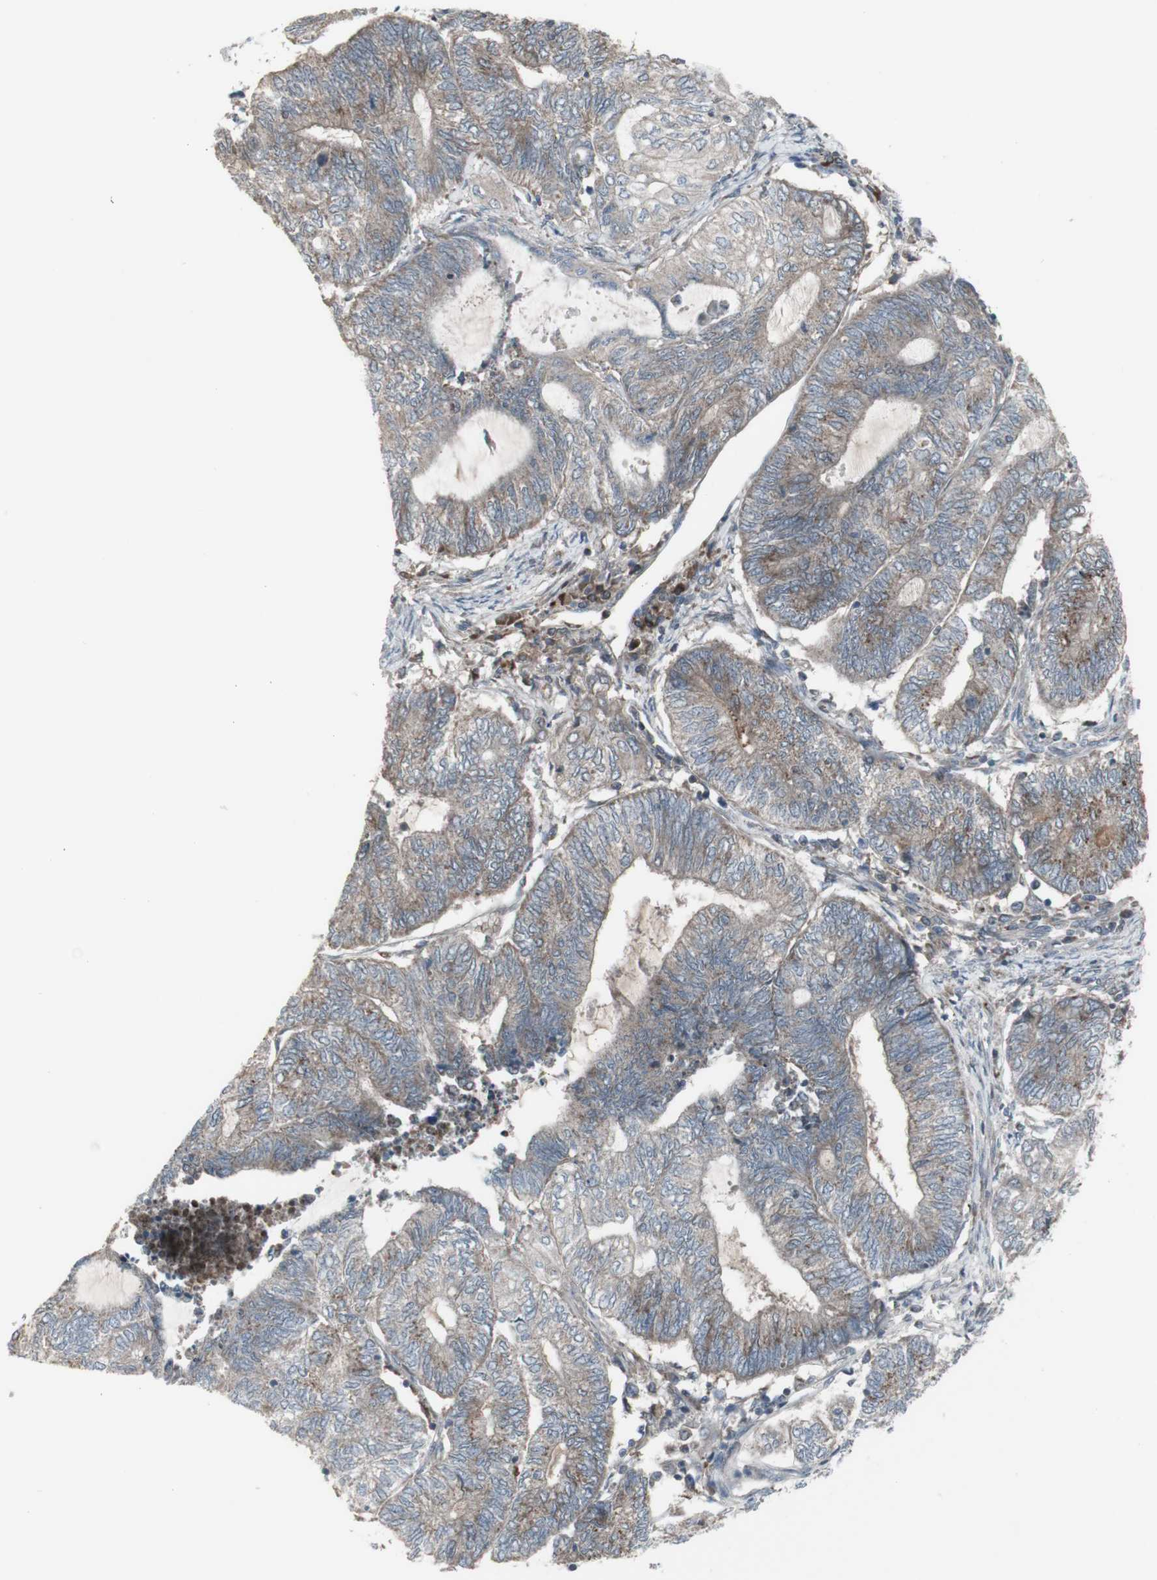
{"staining": {"intensity": "weak", "quantity": ">75%", "location": "cytoplasmic/membranous"}, "tissue": "endometrial cancer", "cell_type": "Tumor cells", "image_type": "cancer", "snomed": [{"axis": "morphology", "description": "Adenocarcinoma, NOS"}, {"axis": "topography", "description": "Uterus"}, {"axis": "topography", "description": "Endometrium"}], "caption": "Adenocarcinoma (endometrial) stained for a protein (brown) displays weak cytoplasmic/membranous positive staining in about >75% of tumor cells.", "gene": "SHC1", "patient": {"sex": "female", "age": 70}}